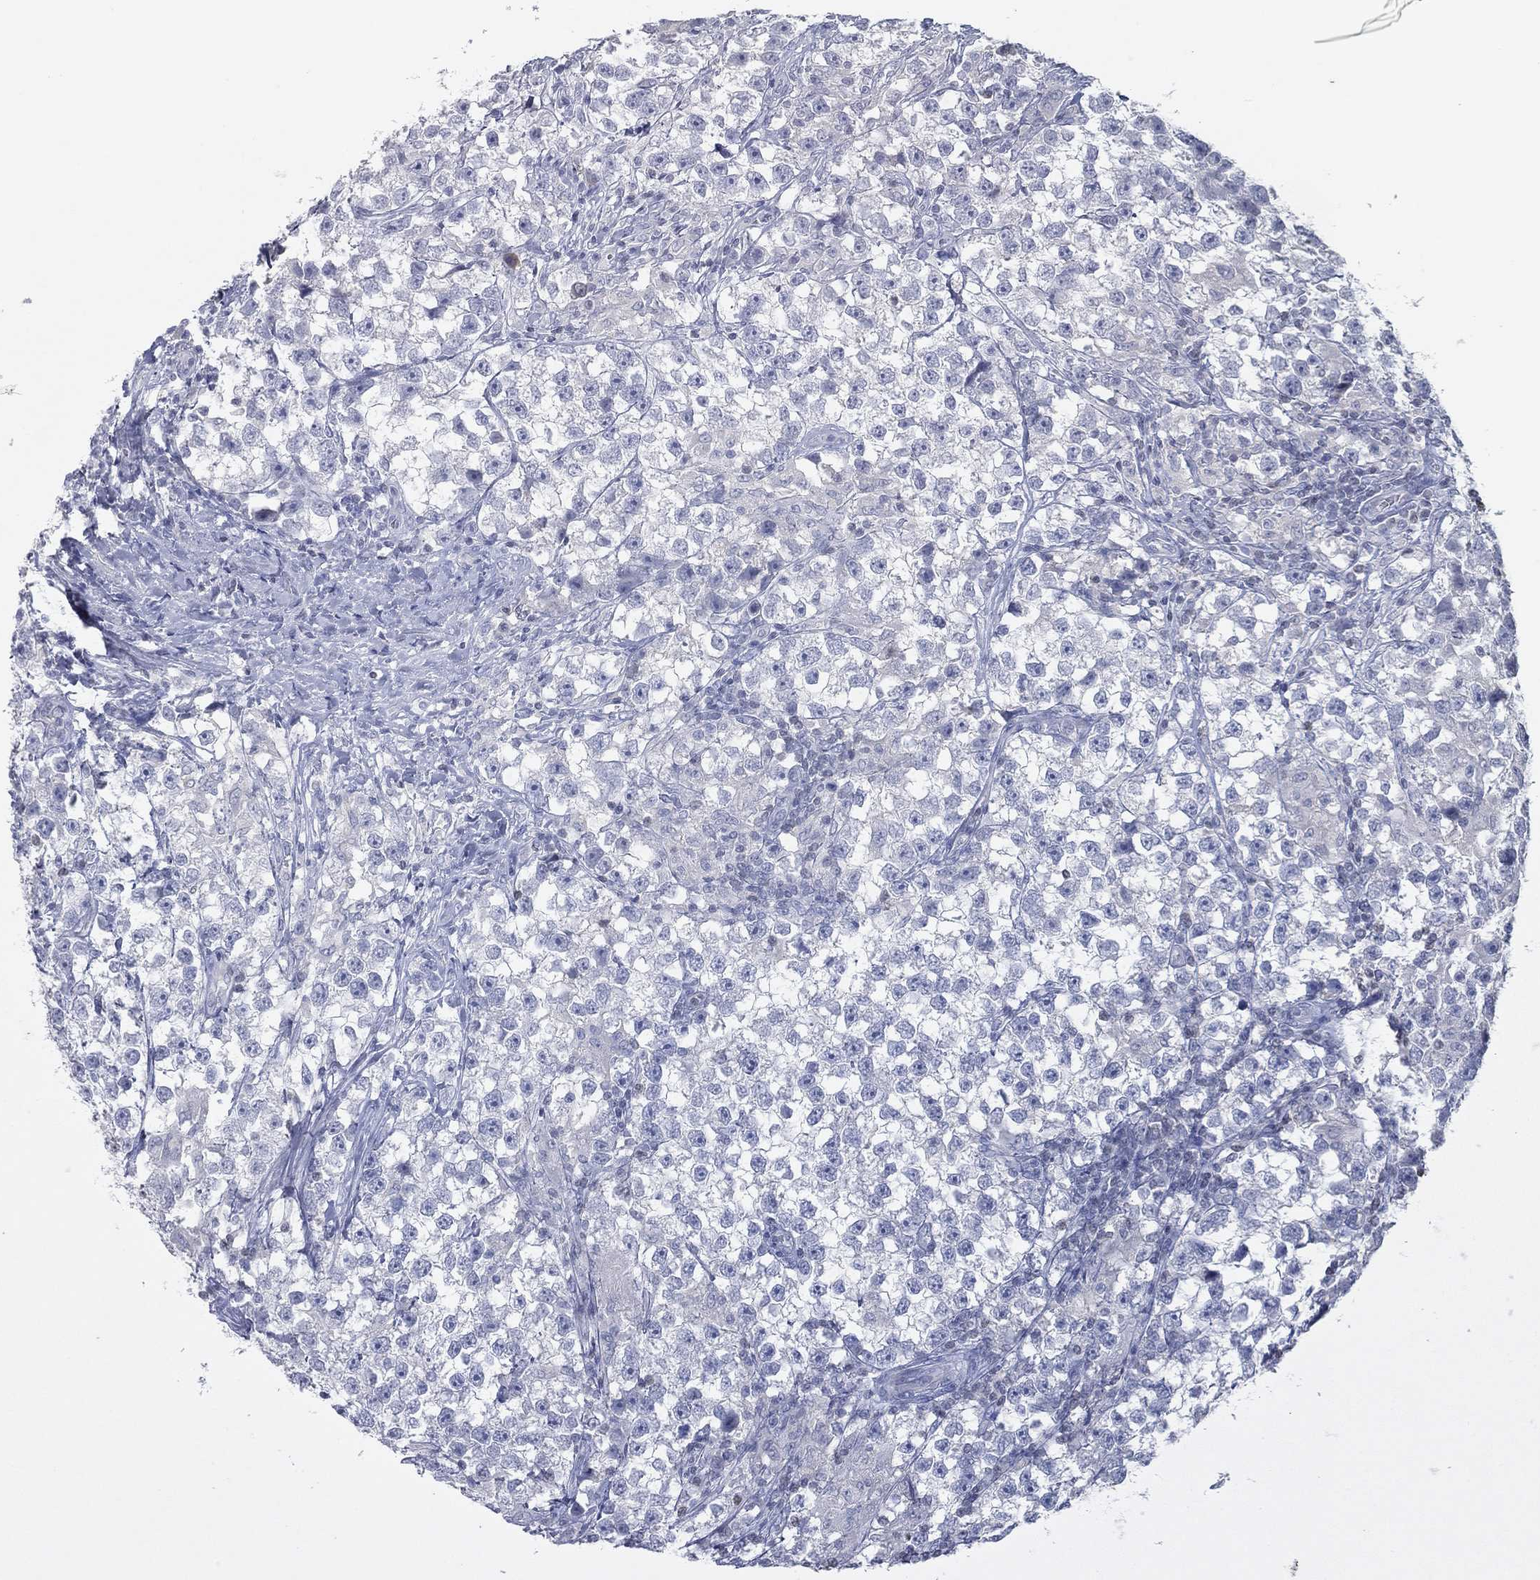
{"staining": {"intensity": "negative", "quantity": "none", "location": "none"}, "tissue": "testis cancer", "cell_type": "Tumor cells", "image_type": "cancer", "snomed": [{"axis": "morphology", "description": "Seminoma, NOS"}, {"axis": "topography", "description": "Testis"}], "caption": "Protein analysis of seminoma (testis) shows no significant positivity in tumor cells.", "gene": "CPT1B", "patient": {"sex": "male", "age": 46}}